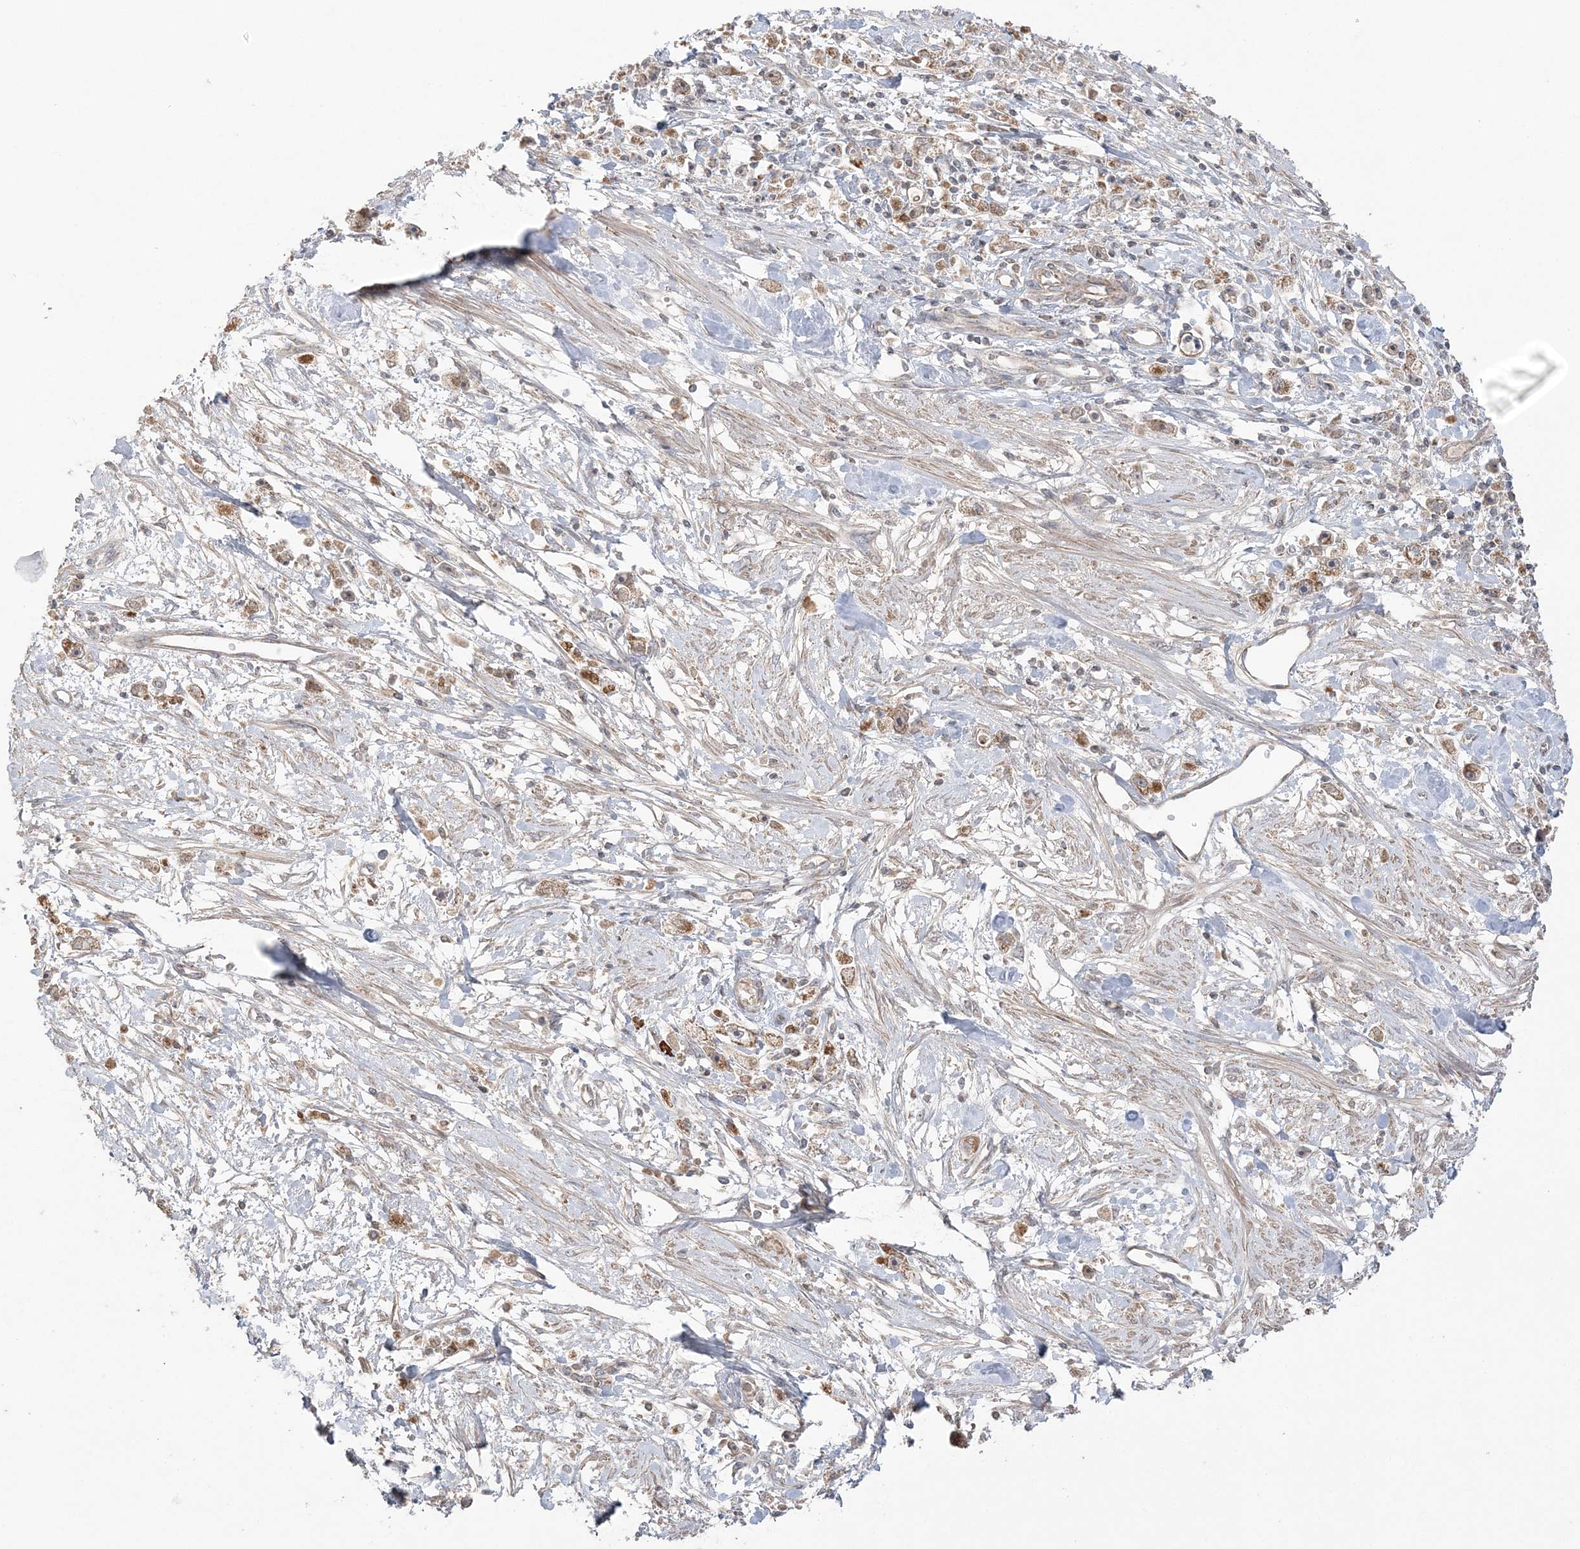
{"staining": {"intensity": "moderate", "quantity": ">75%", "location": "cytoplasmic/membranous"}, "tissue": "stomach cancer", "cell_type": "Tumor cells", "image_type": "cancer", "snomed": [{"axis": "morphology", "description": "Adenocarcinoma, NOS"}, {"axis": "topography", "description": "Stomach"}], "caption": "Immunohistochemistry (IHC) (DAB (3,3'-diaminobenzidine)) staining of stomach cancer demonstrates moderate cytoplasmic/membranous protein positivity in approximately >75% of tumor cells. (DAB (3,3'-diaminobenzidine) = brown stain, brightfield microscopy at high magnification).", "gene": "SCLT1", "patient": {"sex": "female", "age": 59}}